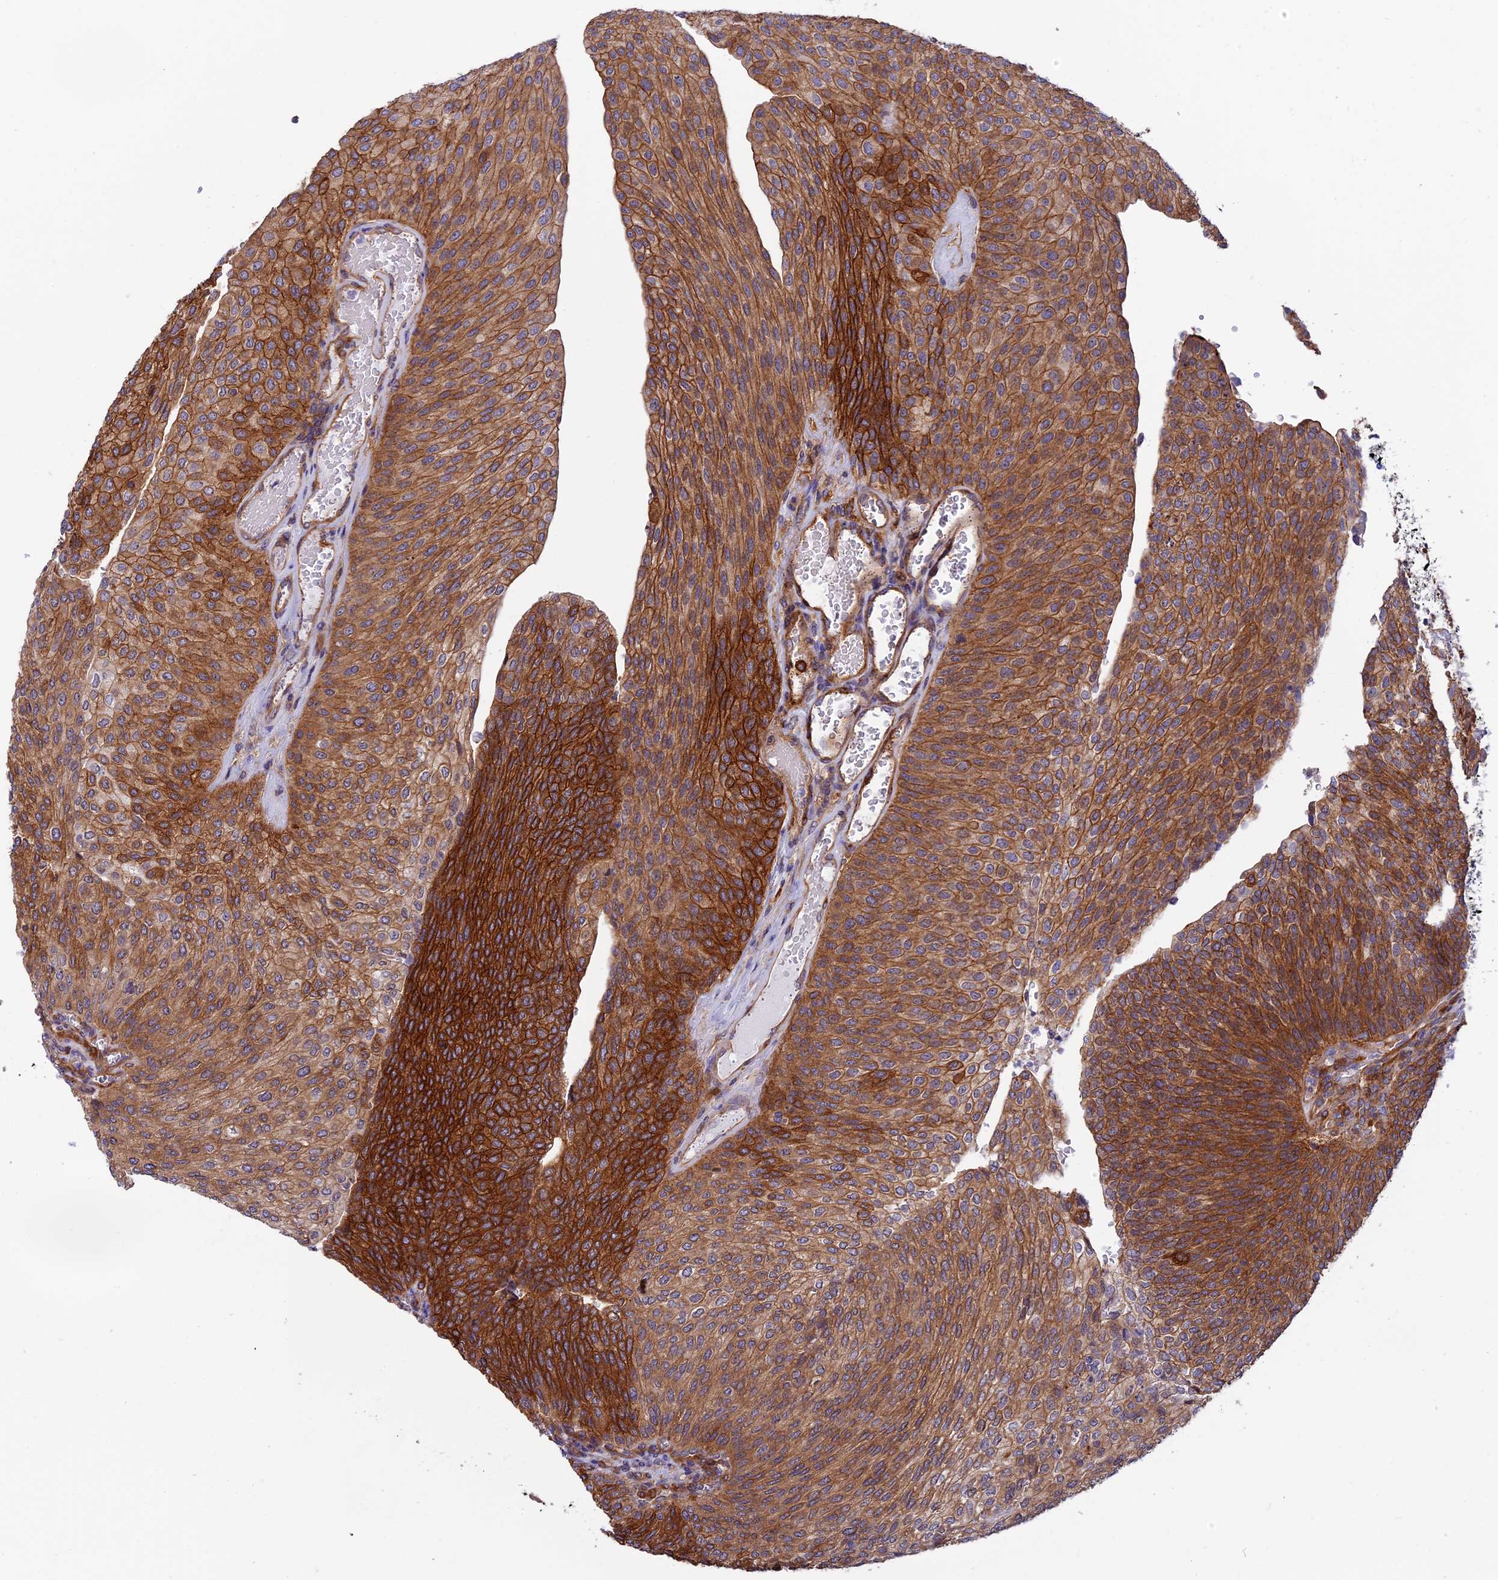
{"staining": {"intensity": "strong", "quantity": "25%-75%", "location": "cytoplasmic/membranous"}, "tissue": "urothelial cancer", "cell_type": "Tumor cells", "image_type": "cancer", "snomed": [{"axis": "morphology", "description": "Urothelial carcinoma, High grade"}, {"axis": "topography", "description": "Urinary bladder"}], "caption": "Immunohistochemical staining of high-grade urothelial carcinoma exhibits strong cytoplasmic/membranous protein positivity in approximately 25%-75% of tumor cells. The protein is stained brown, and the nuclei are stained in blue (DAB (3,3'-diaminobenzidine) IHC with brightfield microscopy, high magnification).", "gene": "EHBP1L1", "patient": {"sex": "female", "age": 79}}